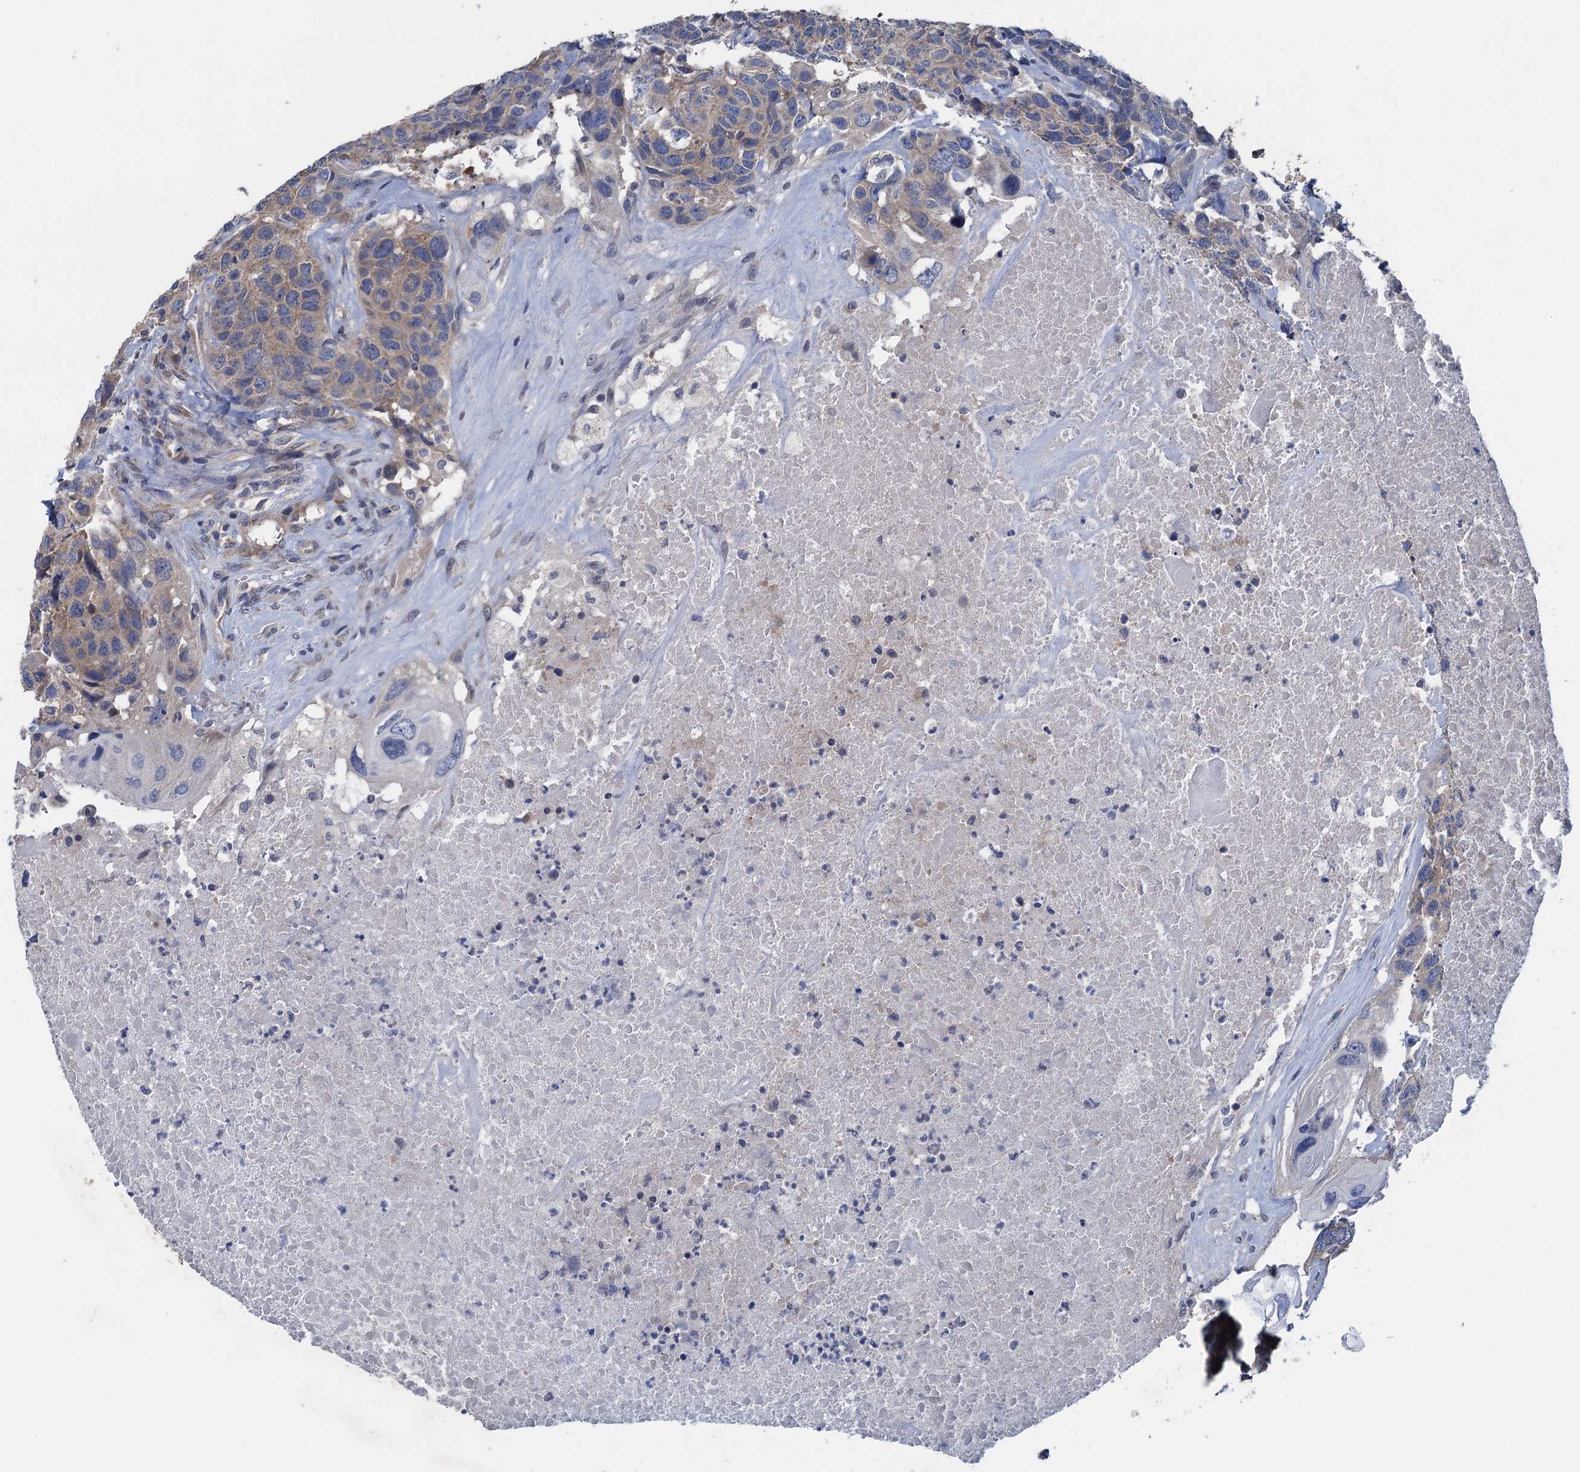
{"staining": {"intensity": "weak", "quantity": "25%-75%", "location": "cytoplasmic/membranous"}, "tissue": "head and neck cancer", "cell_type": "Tumor cells", "image_type": "cancer", "snomed": [{"axis": "morphology", "description": "Squamous cell carcinoma, NOS"}, {"axis": "topography", "description": "Head-Neck"}], "caption": "About 25%-75% of tumor cells in human head and neck squamous cell carcinoma display weak cytoplasmic/membranous protein expression as visualized by brown immunohistochemical staining.", "gene": "CTU2", "patient": {"sex": "male", "age": 66}}